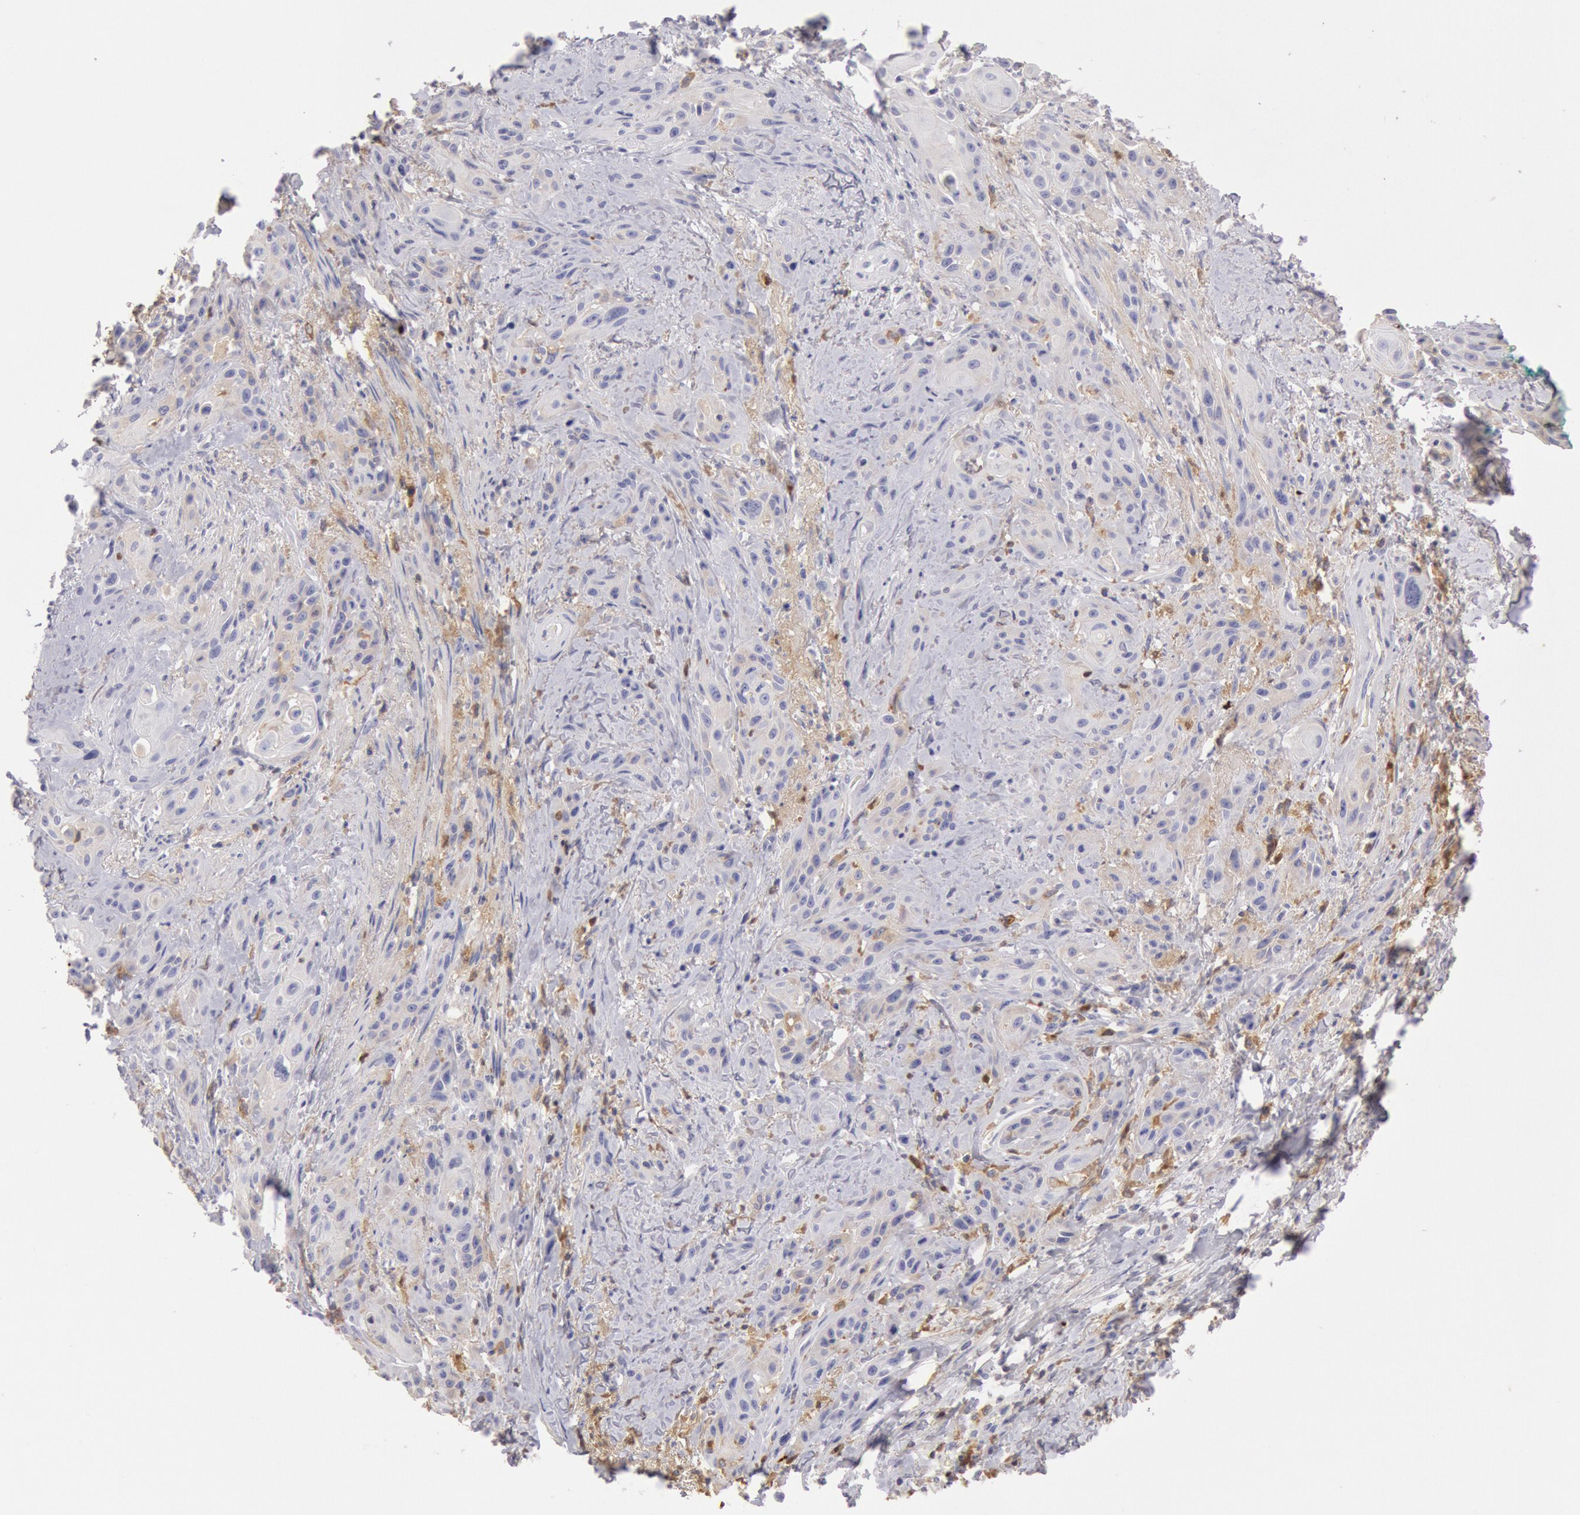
{"staining": {"intensity": "weak", "quantity": "<25%", "location": "cytoplasmic/membranous"}, "tissue": "skin cancer", "cell_type": "Tumor cells", "image_type": "cancer", "snomed": [{"axis": "morphology", "description": "Squamous cell carcinoma, NOS"}, {"axis": "topography", "description": "Skin"}, {"axis": "topography", "description": "Anal"}], "caption": "A micrograph of human skin cancer is negative for staining in tumor cells.", "gene": "IGHA1", "patient": {"sex": "male", "age": 64}}